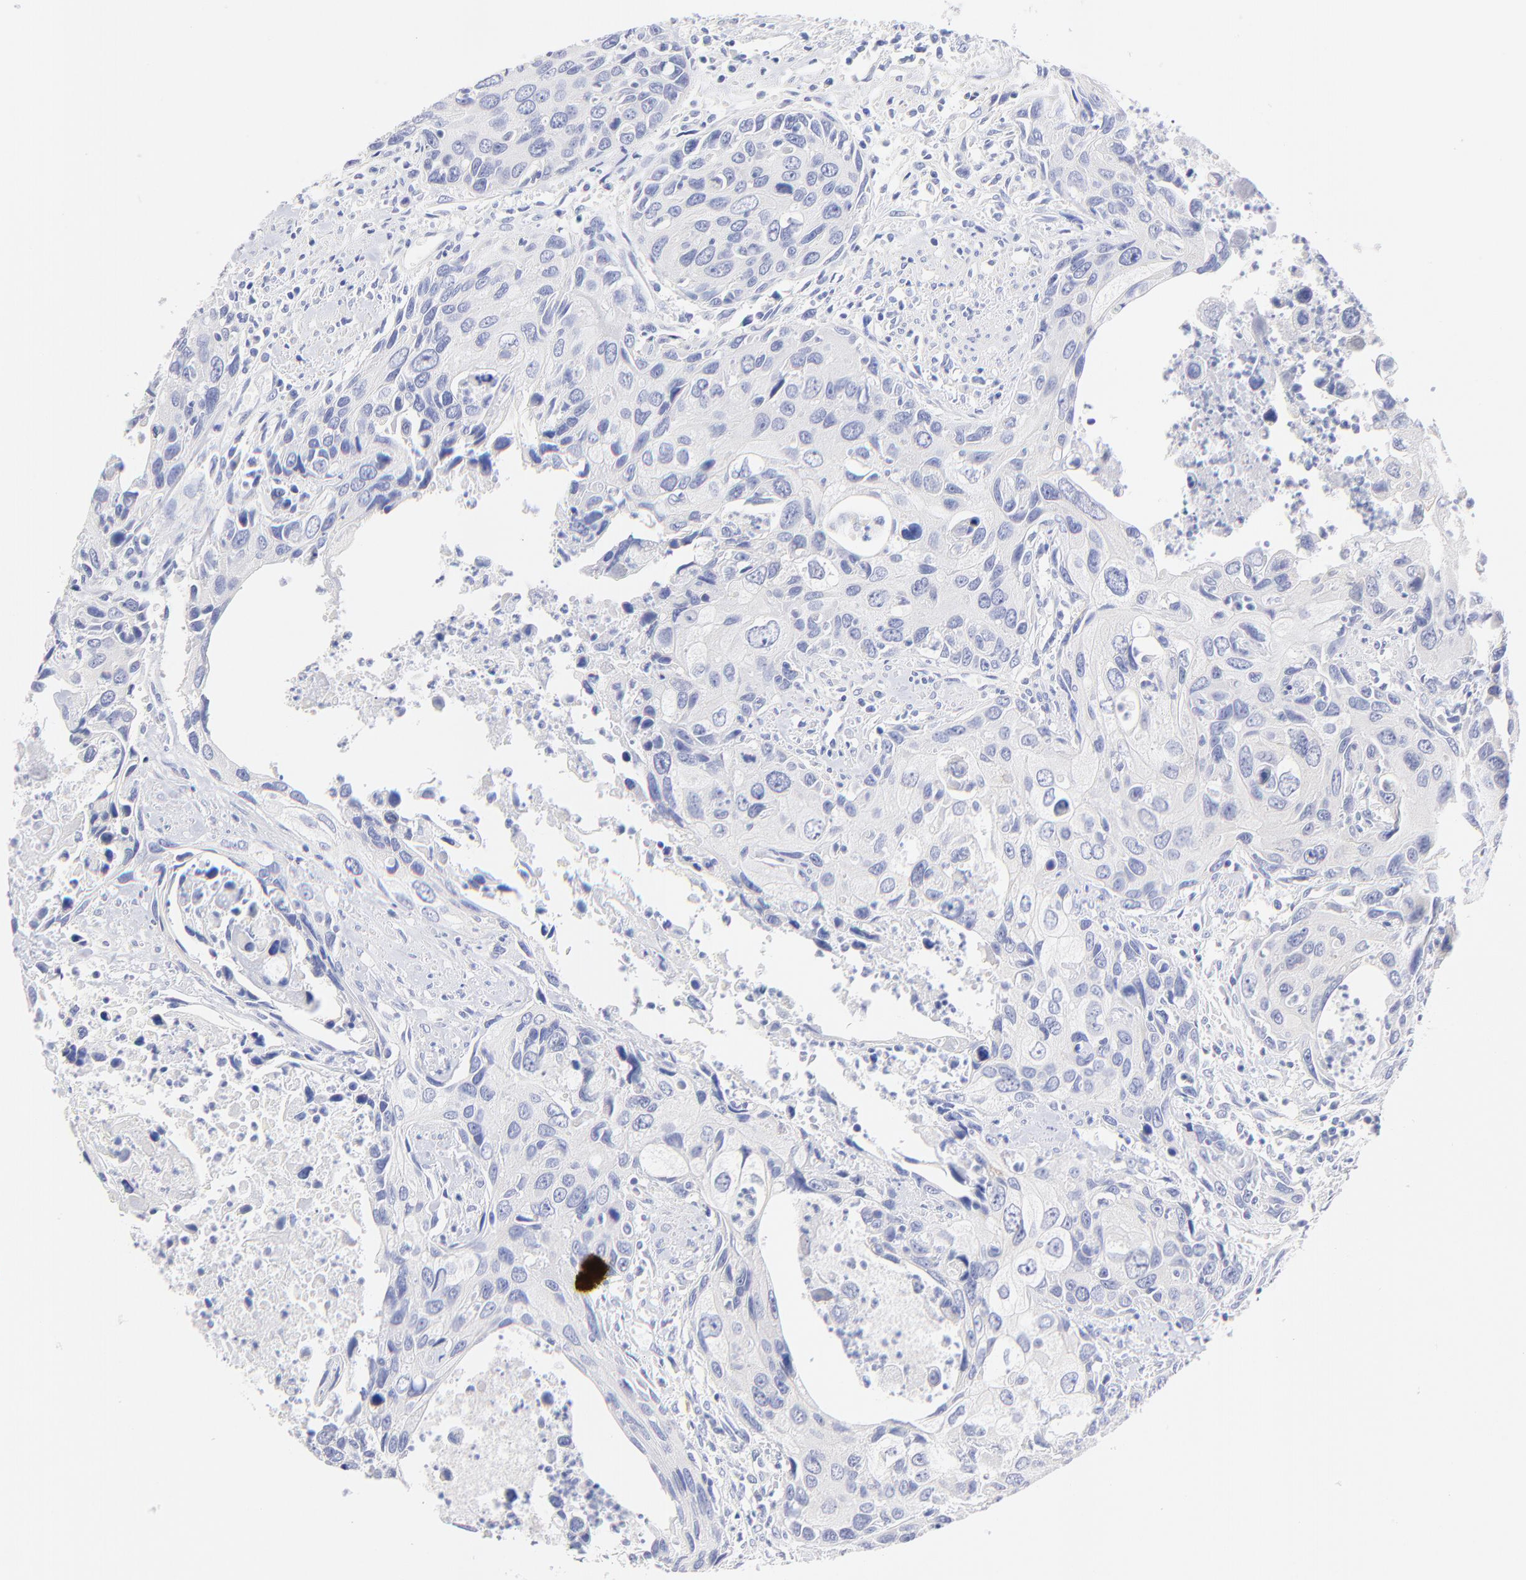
{"staining": {"intensity": "negative", "quantity": "none", "location": "none"}, "tissue": "urothelial cancer", "cell_type": "Tumor cells", "image_type": "cancer", "snomed": [{"axis": "morphology", "description": "Urothelial carcinoma, High grade"}, {"axis": "topography", "description": "Urinary bladder"}], "caption": "The photomicrograph displays no staining of tumor cells in urothelial carcinoma (high-grade). (Brightfield microscopy of DAB immunohistochemistry at high magnification).", "gene": "EBP", "patient": {"sex": "male", "age": 71}}